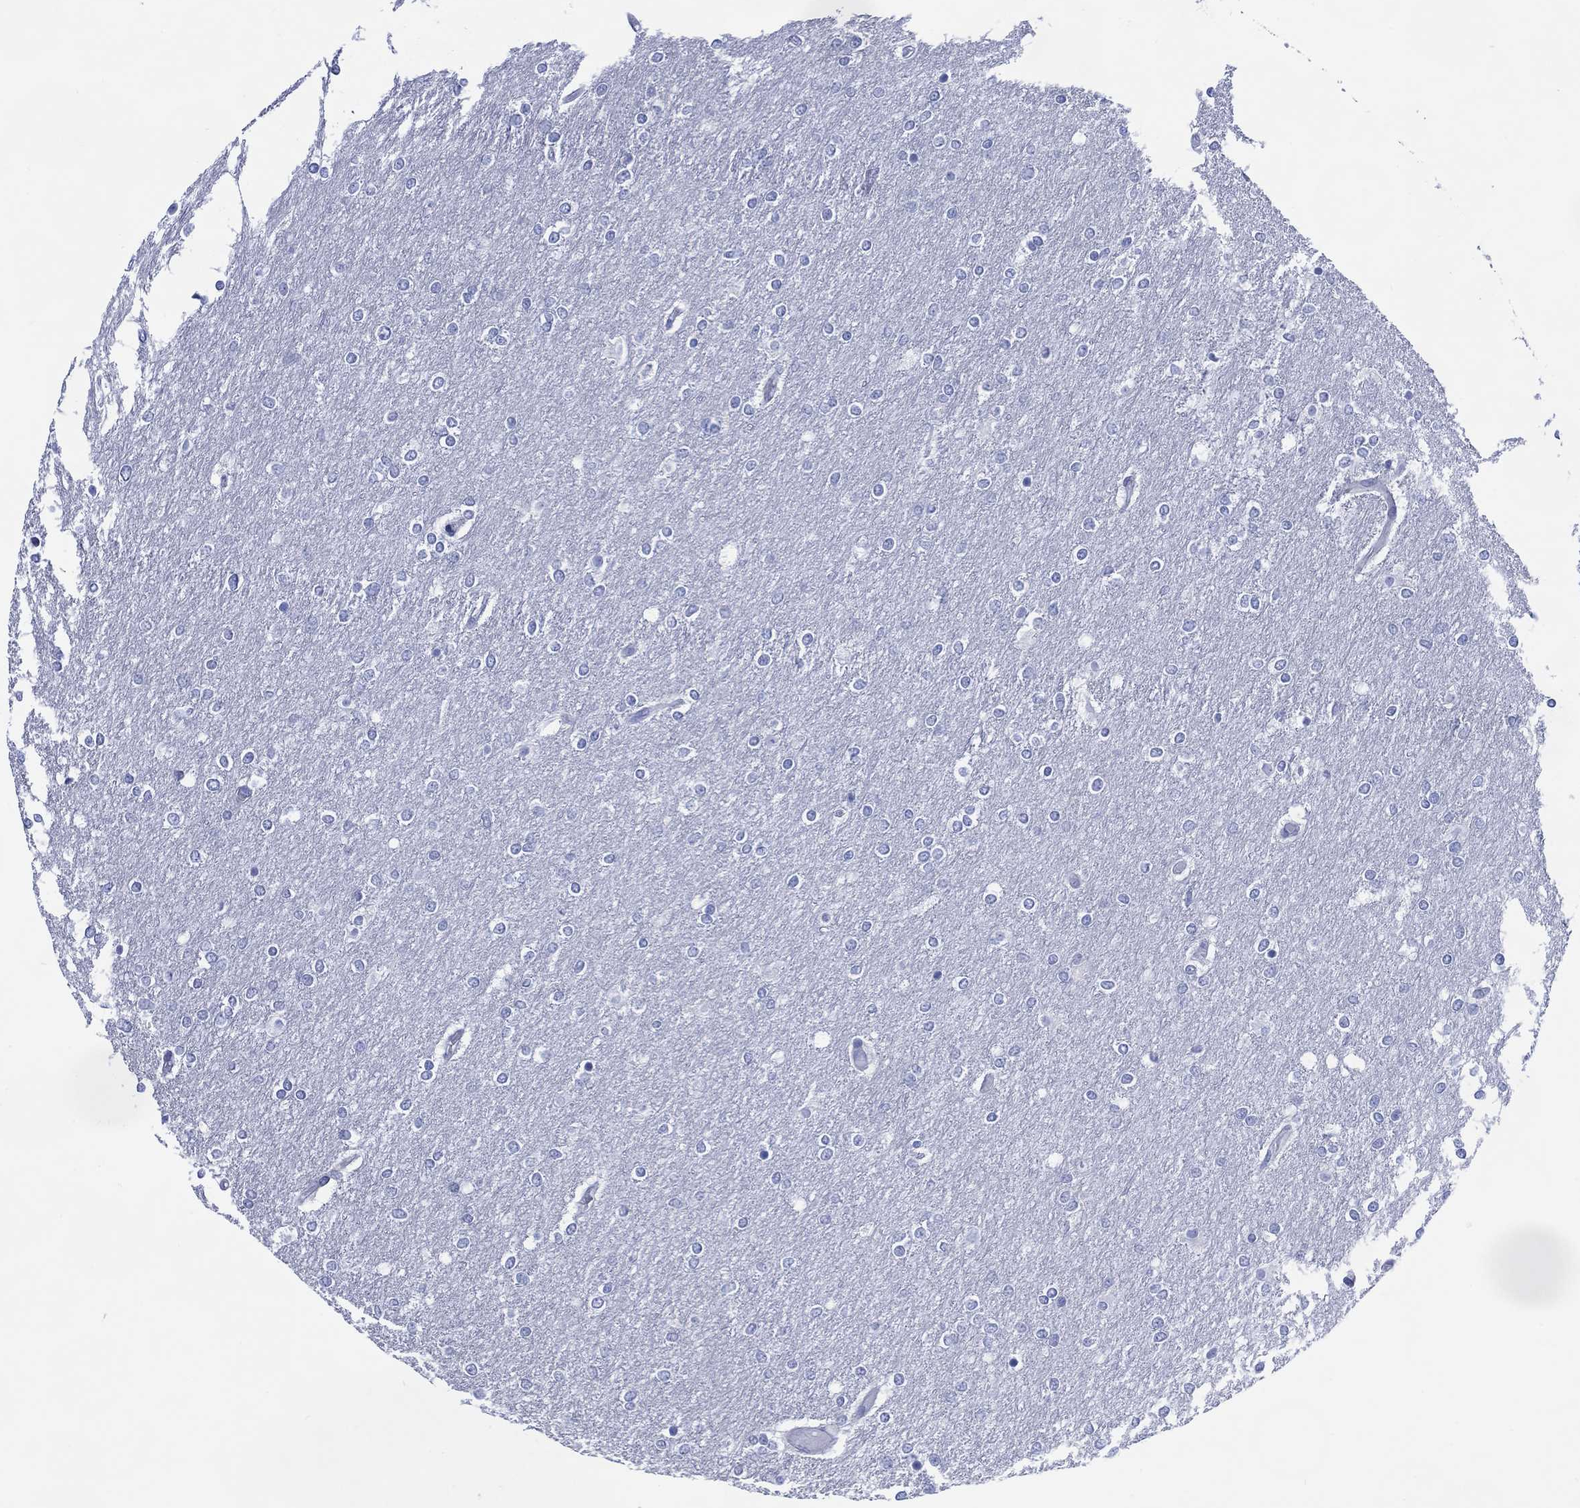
{"staining": {"intensity": "negative", "quantity": "none", "location": "none"}, "tissue": "glioma", "cell_type": "Tumor cells", "image_type": "cancer", "snomed": [{"axis": "morphology", "description": "Glioma, malignant, High grade"}, {"axis": "topography", "description": "Brain"}], "caption": "Human glioma stained for a protein using immunohistochemistry reveals no staining in tumor cells.", "gene": "DDI1", "patient": {"sex": "female", "age": 61}}